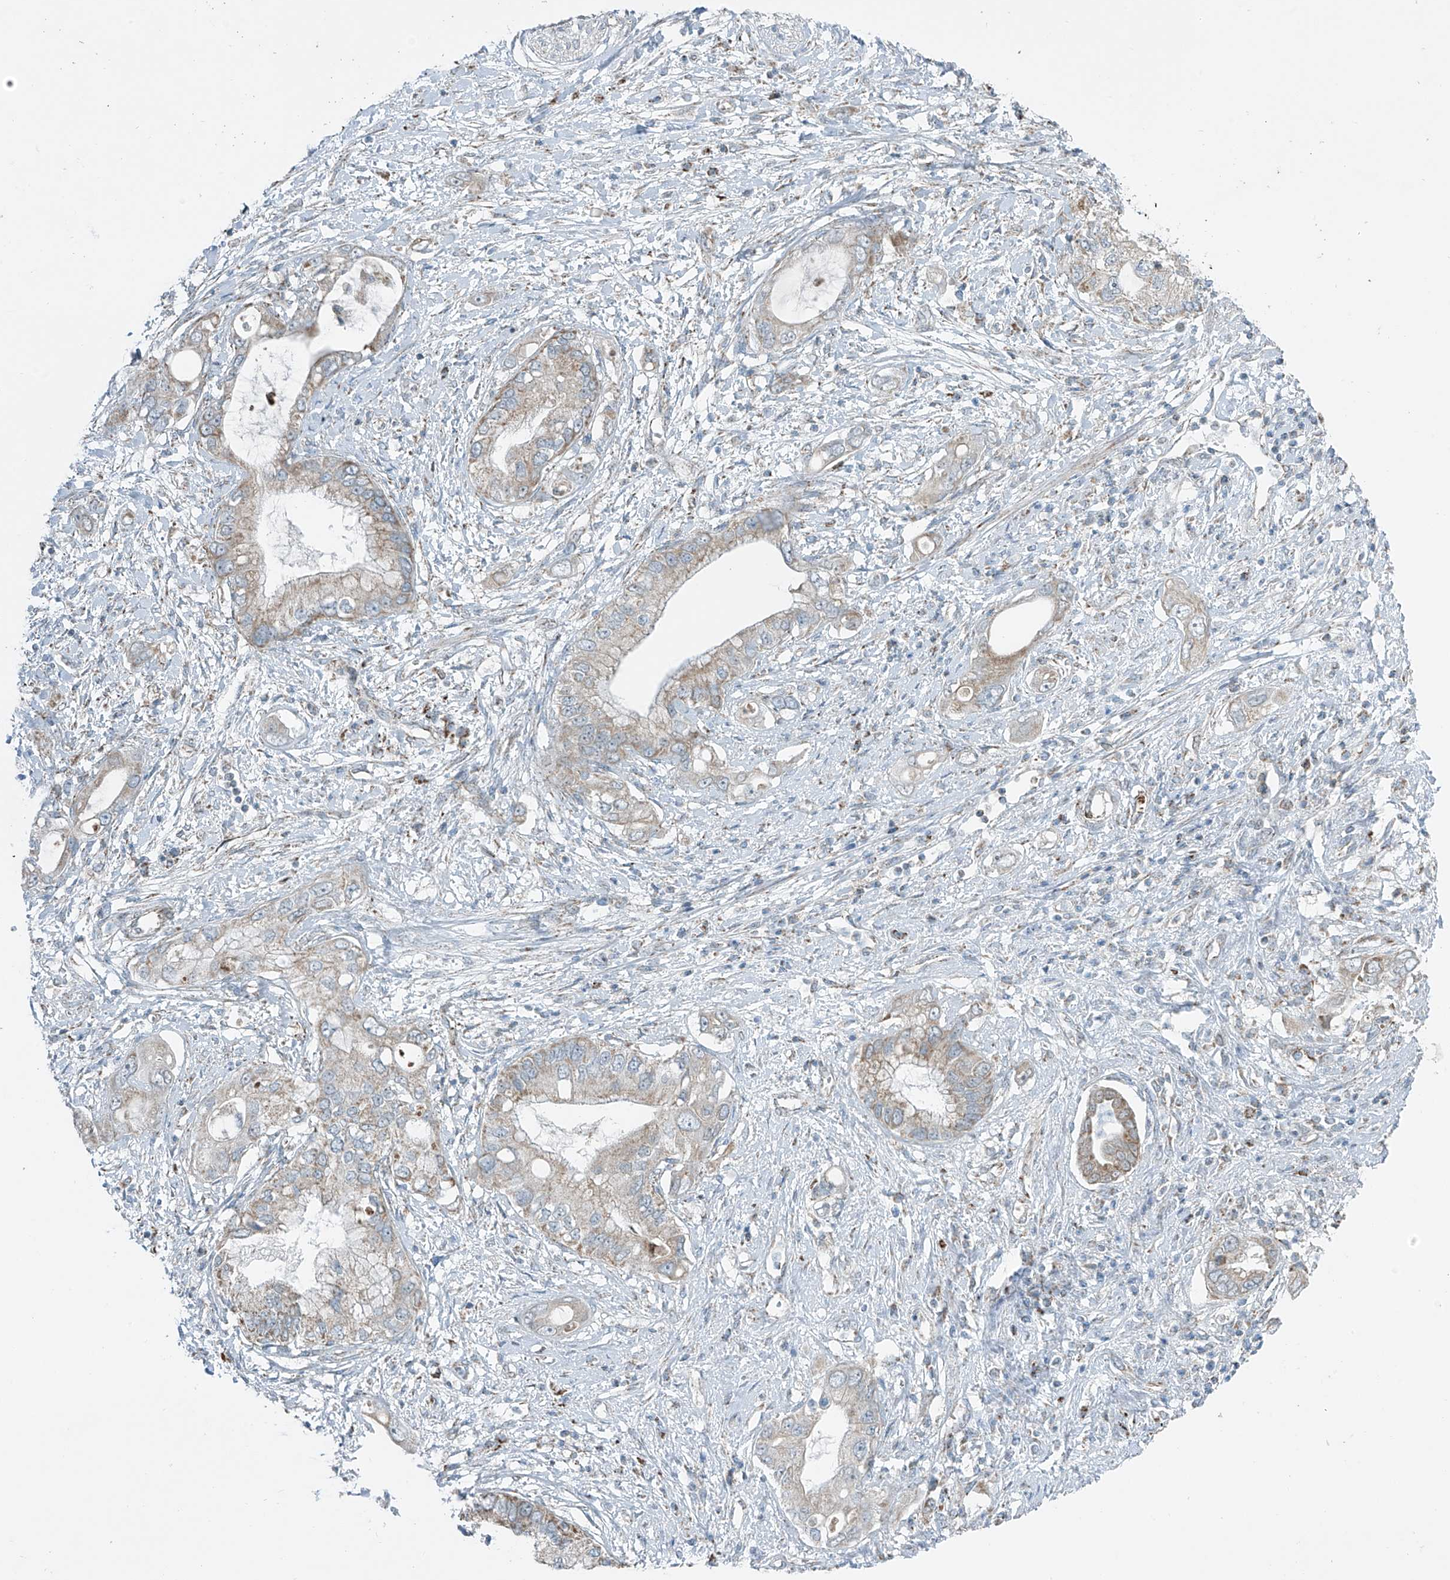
{"staining": {"intensity": "moderate", "quantity": "25%-75%", "location": "cytoplasmic/membranous"}, "tissue": "pancreatic cancer", "cell_type": "Tumor cells", "image_type": "cancer", "snomed": [{"axis": "morphology", "description": "Inflammation, NOS"}, {"axis": "morphology", "description": "Adenocarcinoma, NOS"}, {"axis": "topography", "description": "Pancreas"}], "caption": "Protein analysis of pancreatic cancer (adenocarcinoma) tissue demonstrates moderate cytoplasmic/membranous expression in about 25%-75% of tumor cells.", "gene": "SMDT1", "patient": {"sex": "female", "age": 56}}